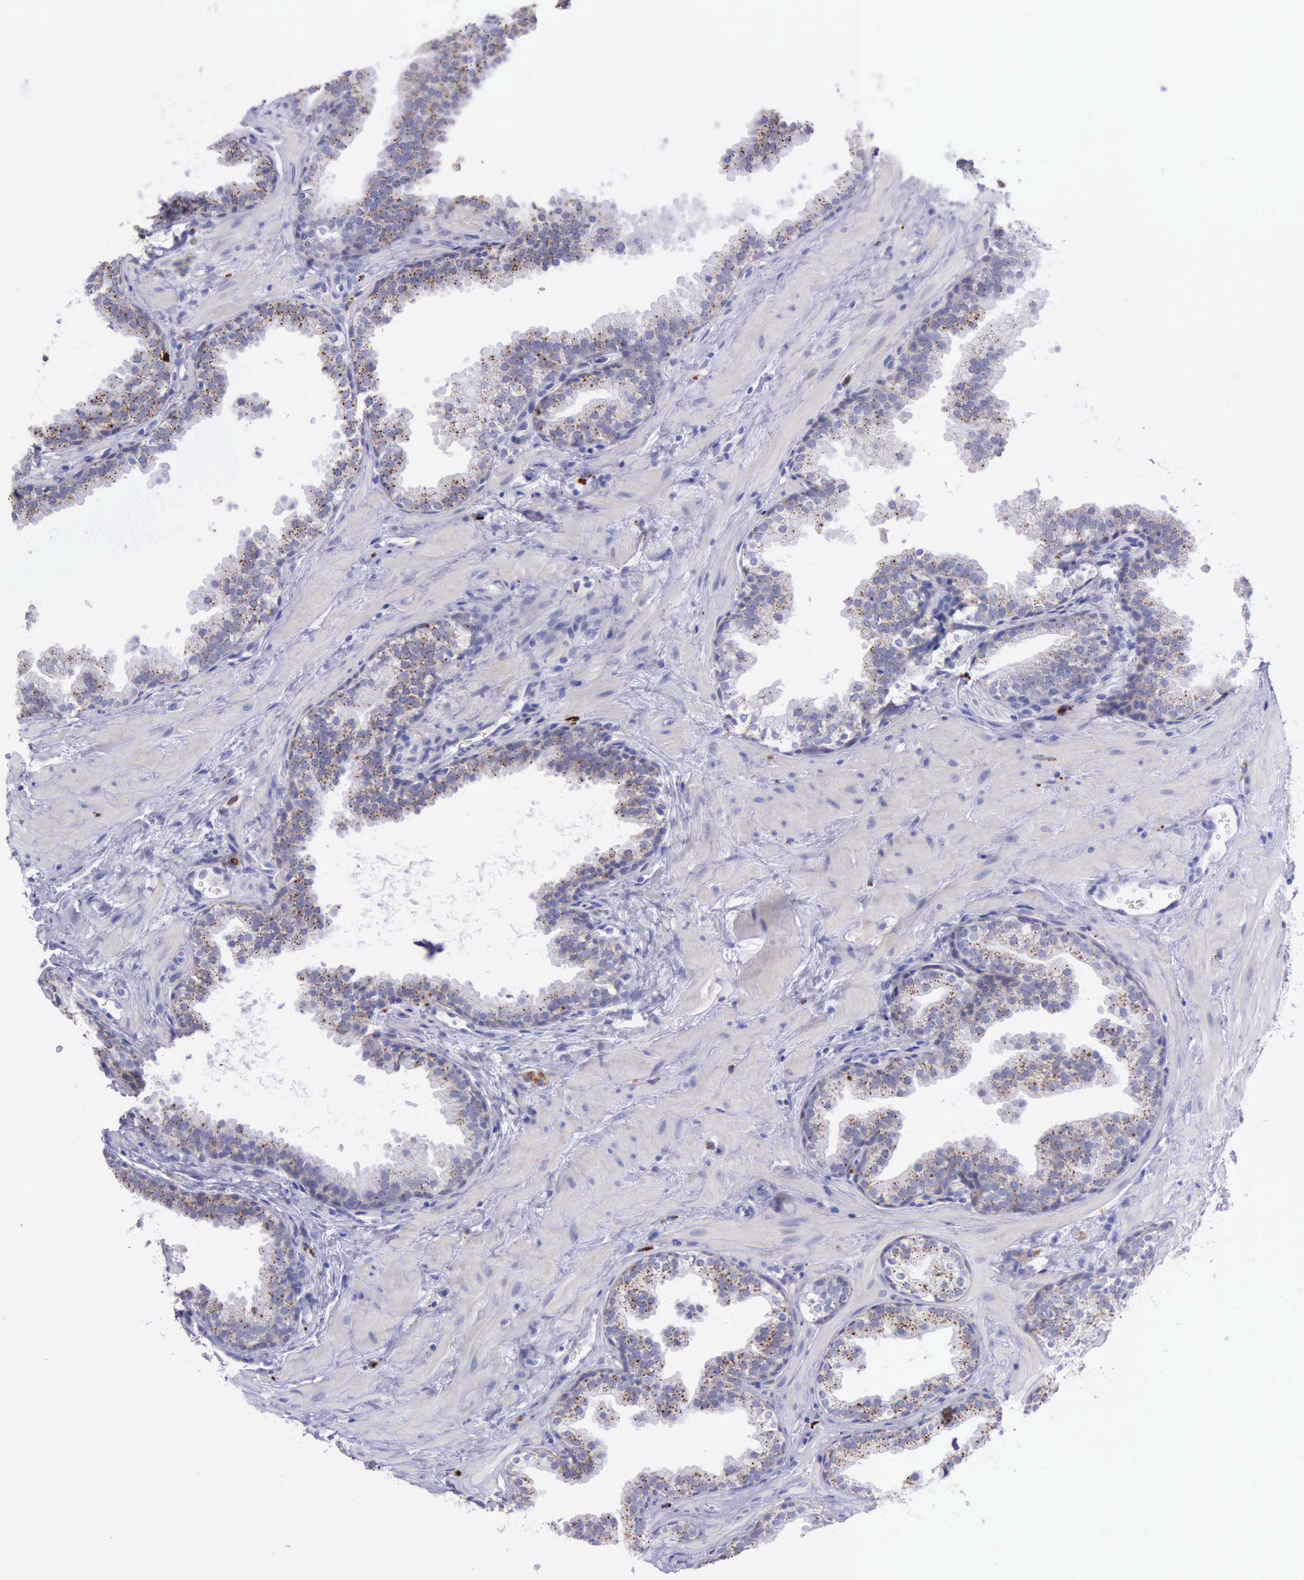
{"staining": {"intensity": "weak", "quantity": ">75%", "location": "cytoplasmic/membranous"}, "tissue": "prostate", "cell_type": "Glandular cells", "image_type": "normal", "snomed": [{"axis": "morphology", "description": "Normal tissue, NOS"}, {"axis": "topography", "description": "Prostate"}], "caption": "High-power microscopy captured an IHC image of normal prostate, revealing weak cytoplasmic/membranous positivity in approximately >75% of glandular cells.", "gene": "GLA", "patient": {"sex": "male", "age": 51}}